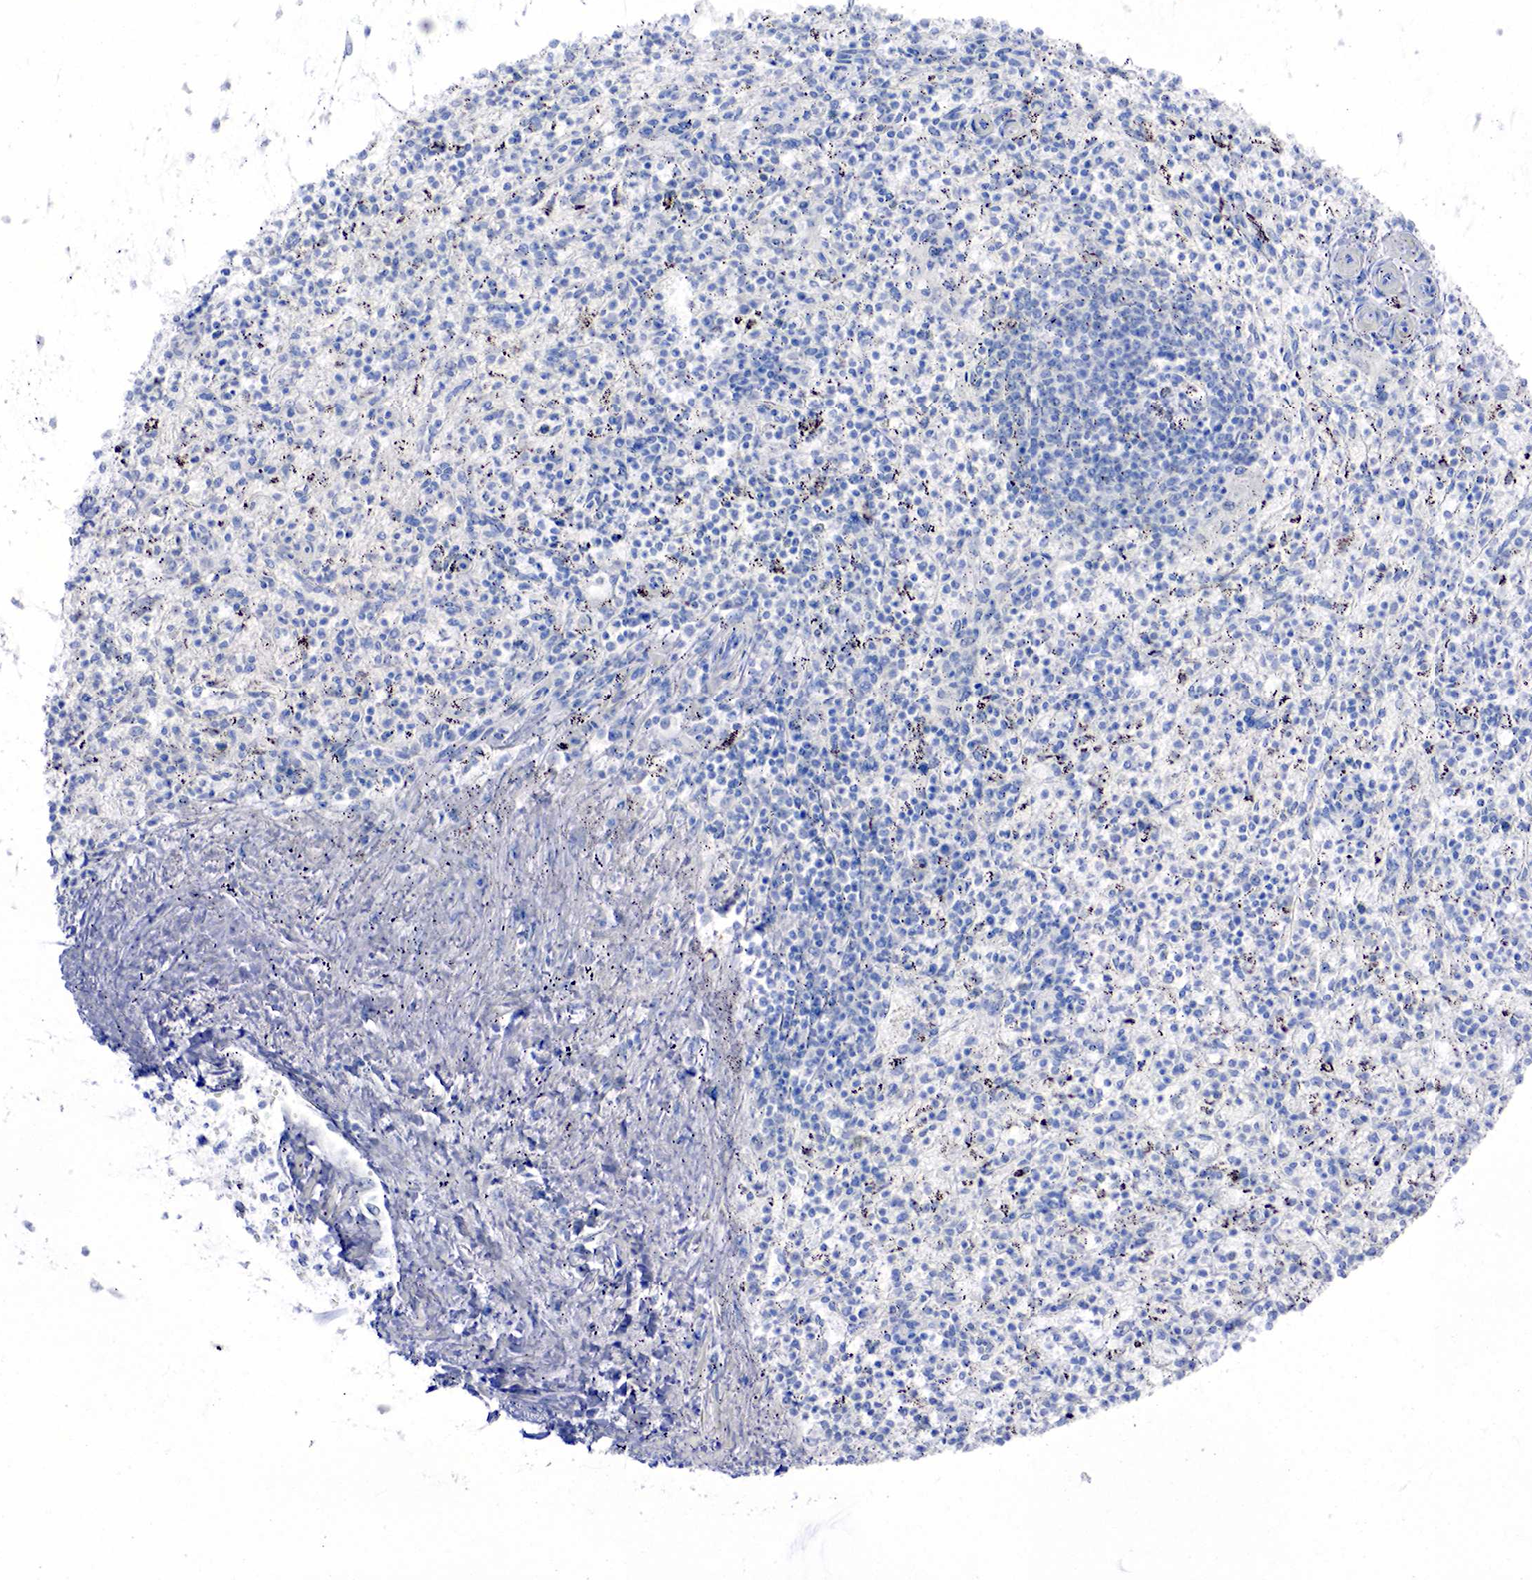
{"staining": {"intensity": "negative", "quantity": "none", "location": "none"}, "tissue": "spleen", "cell_type": "Cells in red pulp", "image_type": "normal", "snomed": [{"axis": "morphology", "description": "Normal tissue, NOS"}, {"axis": "topography", "description": "Spleen"}], "caption": "Immunohistochemistry (IHC) of benign spleen demonstrates no expression in cells in red pulp.", "gene": "CHGA", "patient": {"sex": "male", "age": 72}}